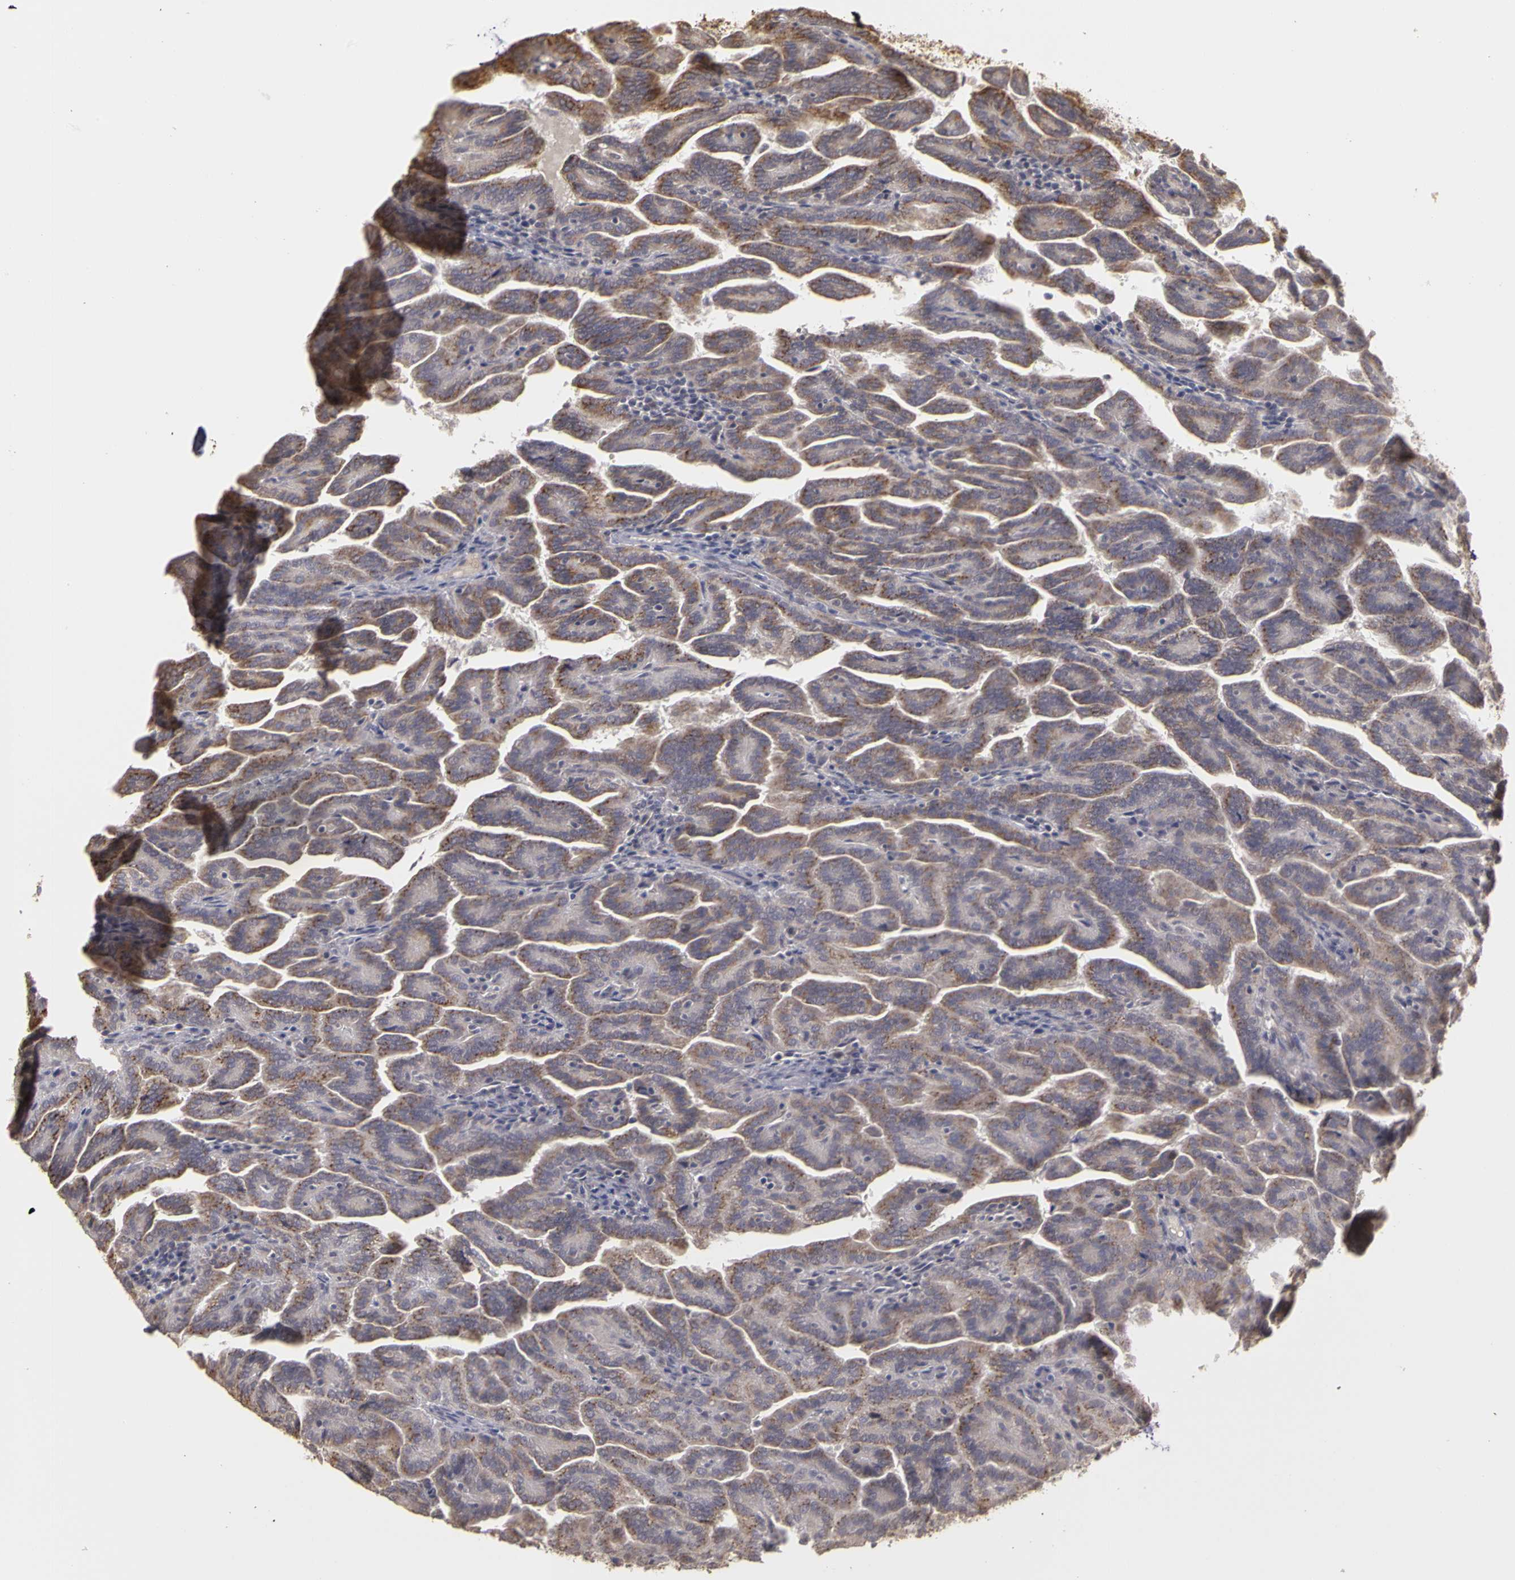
{"staining": {"intensity": "weak", "quantity": ">75%", "location": "cytoplasmic/membranous"}, "tissue": "renal cancer", "cell_type": "Tumor cells", "image_type": "cancer", "snomed": [{"axis": "morphology", "description": "Adenocarcinoma, NOS"}, {"axis": "topography", "description": "Kidney"}], "caption": "A low amount of weak cytoplasmic/membranous positivity is seen in approximately >75% of tumor cells in renal cancer tissue.", "gene": "FRMD7", "patient": {"sex": "male", "age": 61}}